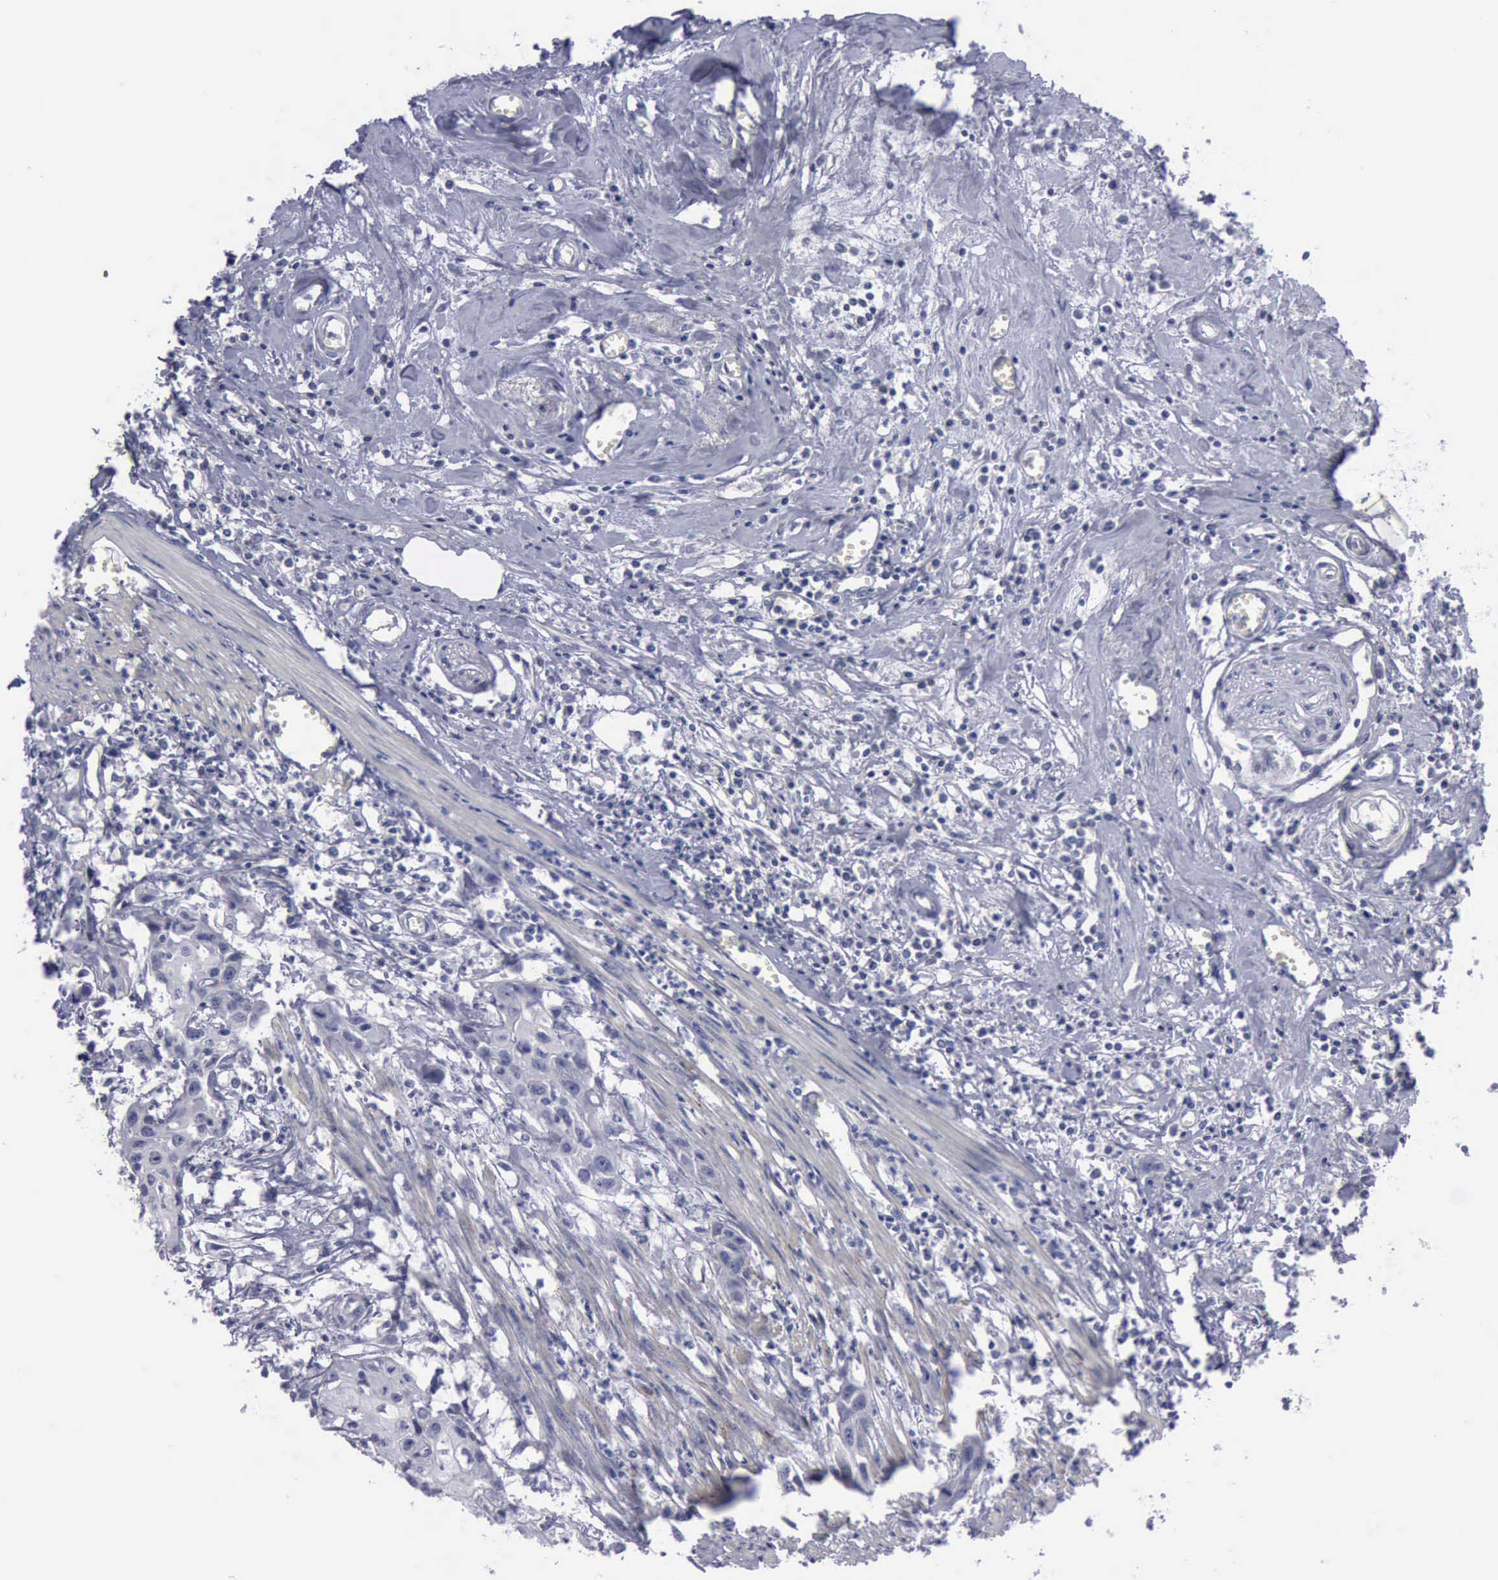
{"staining": {"intensity": "negative", "quantity": "none", "location": "none"}, "tissue": "urothelial cancer", "cell_type": "Tumor cells", "image_type": "cancer", "snomed": [{"axis": "morphology", "description": "Urothelial carcinoma, High grade"}, {"axis": "topography", "description": "Urinary bladder"}], "caption": "IHC micrograph of neoplastic tissue: human urothelial cancer stained with DAB displays no significant protein expression in tumor cells.", "gene": "CDH2", "patient": {"sex": "male", "age": 54}}